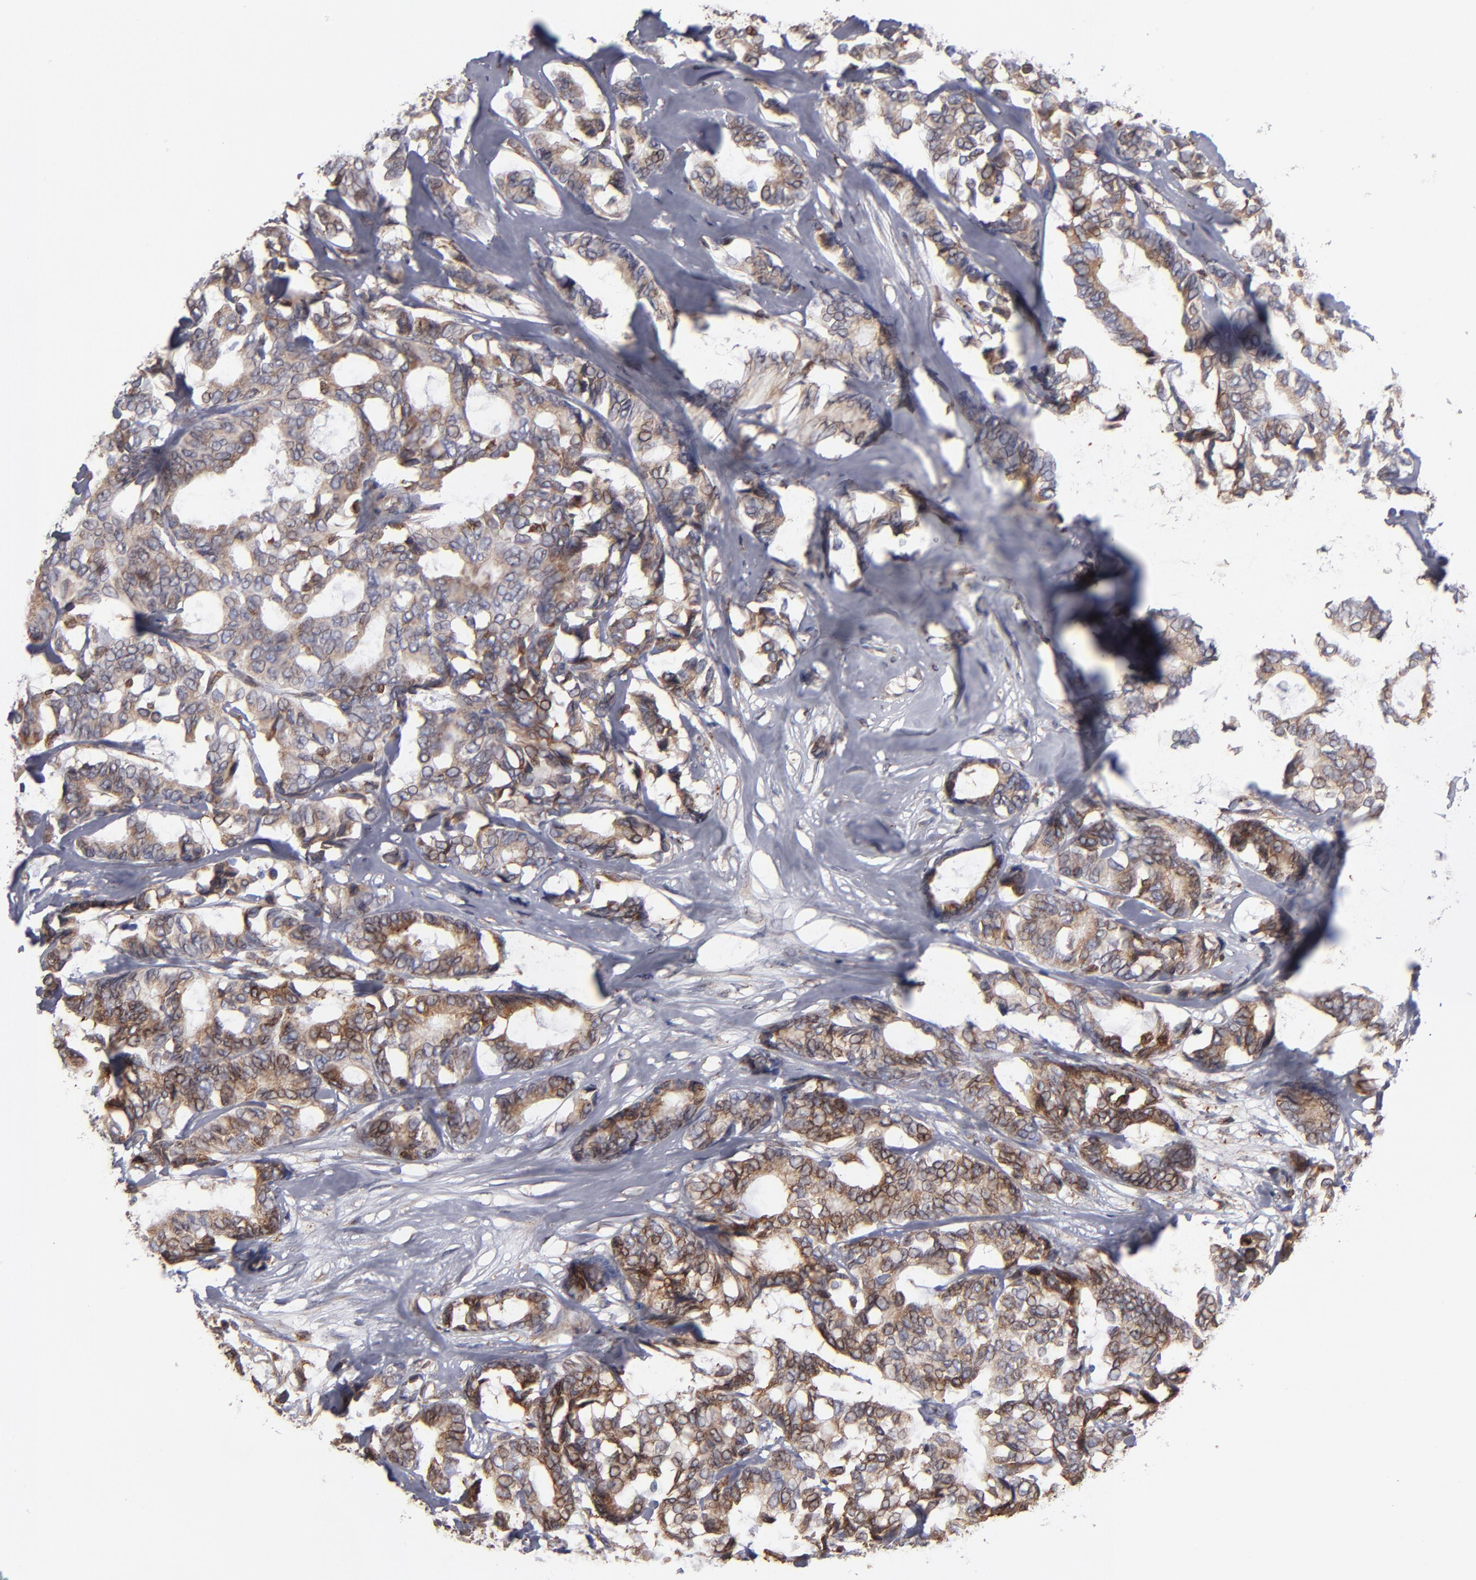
{"staining": {"intensity": "moderate", "quantity": ">75%", "location": "cytoplasmic/membranous"}, "tissue": "breast cancer", "cell_type": "Tumor cells", "image_type": "cancer", "snomed": [{"axis": "morphology", "description": "Duct carcinoma"}, {"axis": "topography", "description": "Breast"}], "caption": "Human breast infiltrating ductal carcinoma stained for a protein (brown) demonstrates moderate cytoplasmic/membranous positive positivity in about >75% of tumor cells.", "gene": "TMX1", "patient": {"sex": "female", "age": 87}}